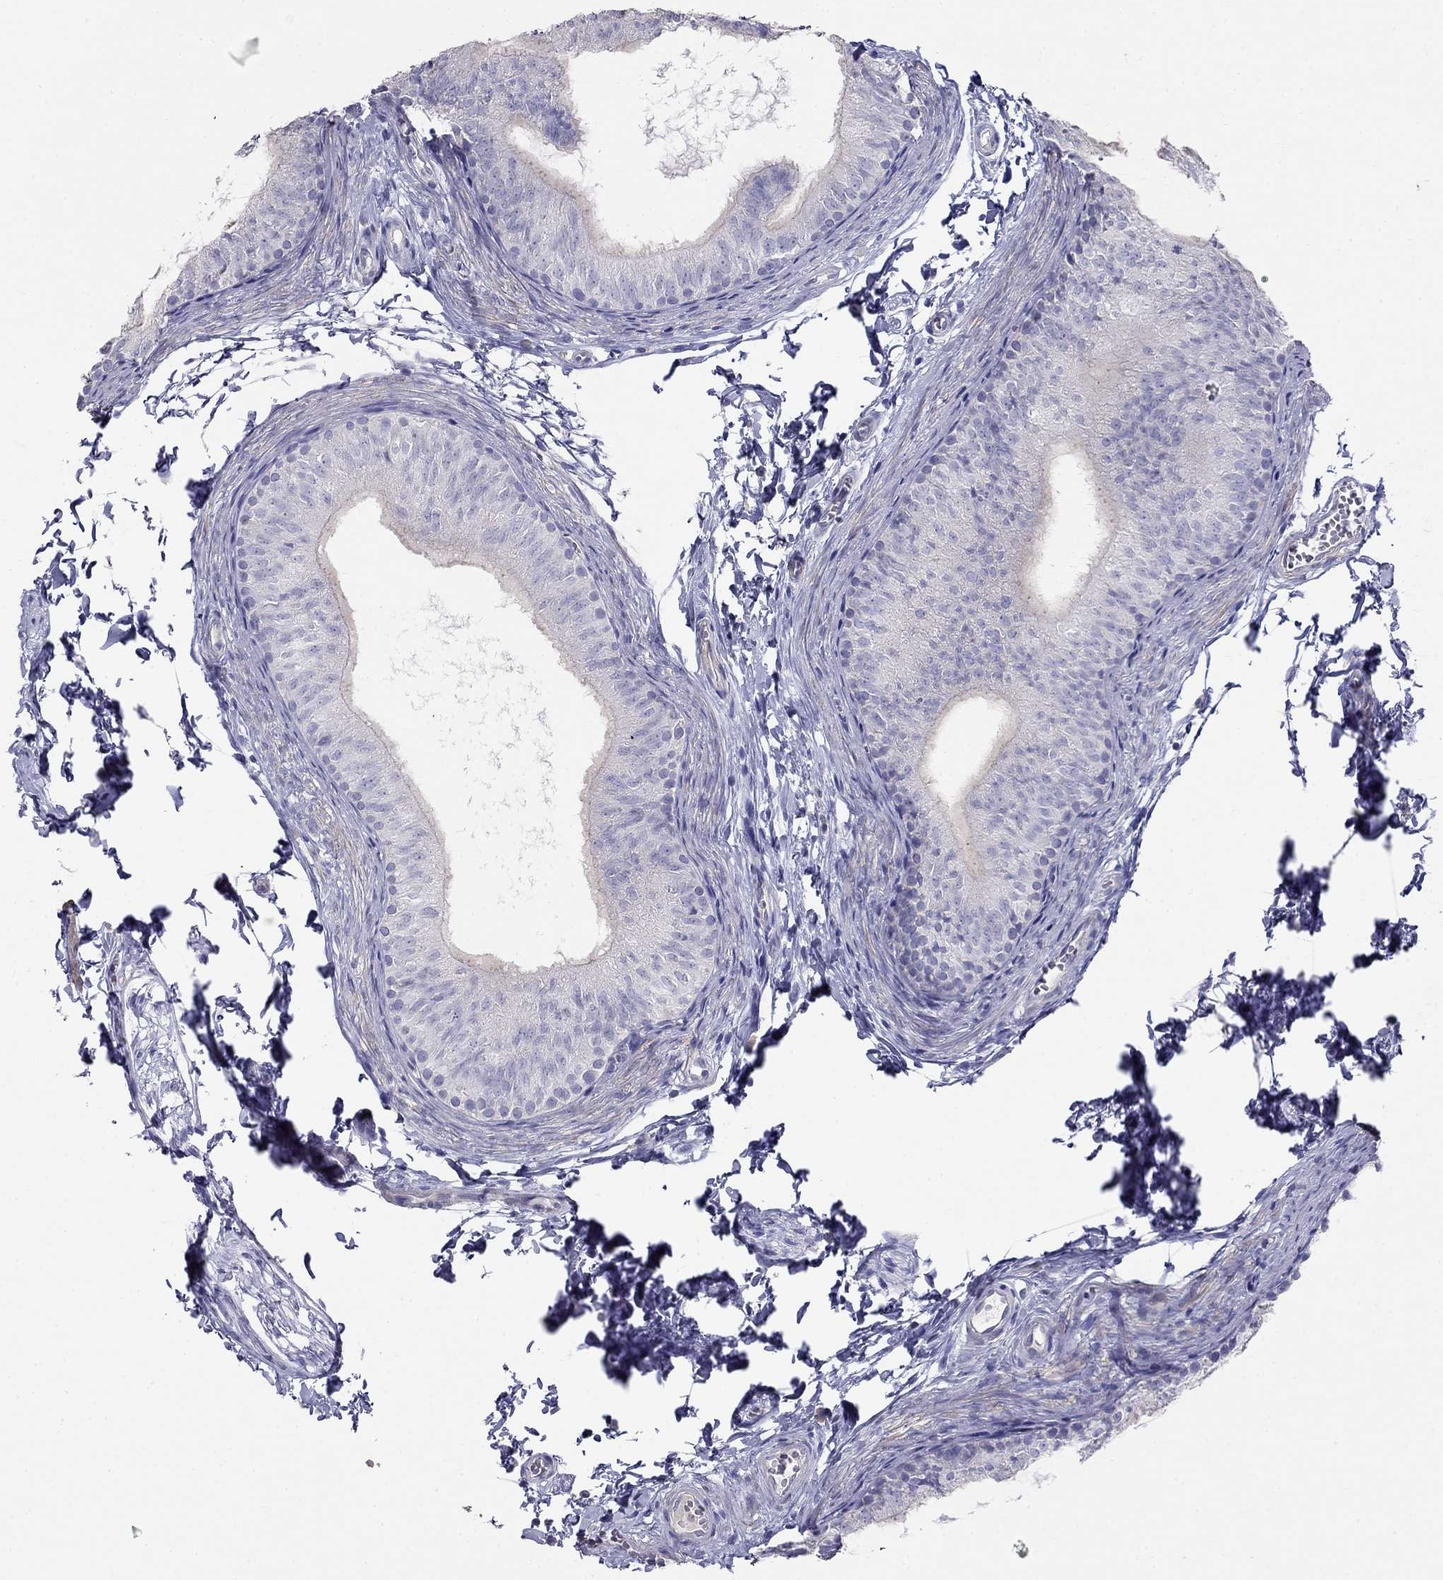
{"staining": {"intensity": "negative", "quantity": "none", "location": "none"}, "tissue": "epididymis", "cell_type": "Glandular cells", "image_type": "normal", "snomed": [{"axis": "morphology", "description": "Normal tissue, NOS"}, {"axis": "topography", "description": "Epididymis"}], "caption": "This image is of normal epididymis stained with IHC to label a protein in brown with the nuclei are counter-stained blue. There is no staining in glandular cells.", "gene": "LY6H", "patient": {"sex": "male", "age": 22}}